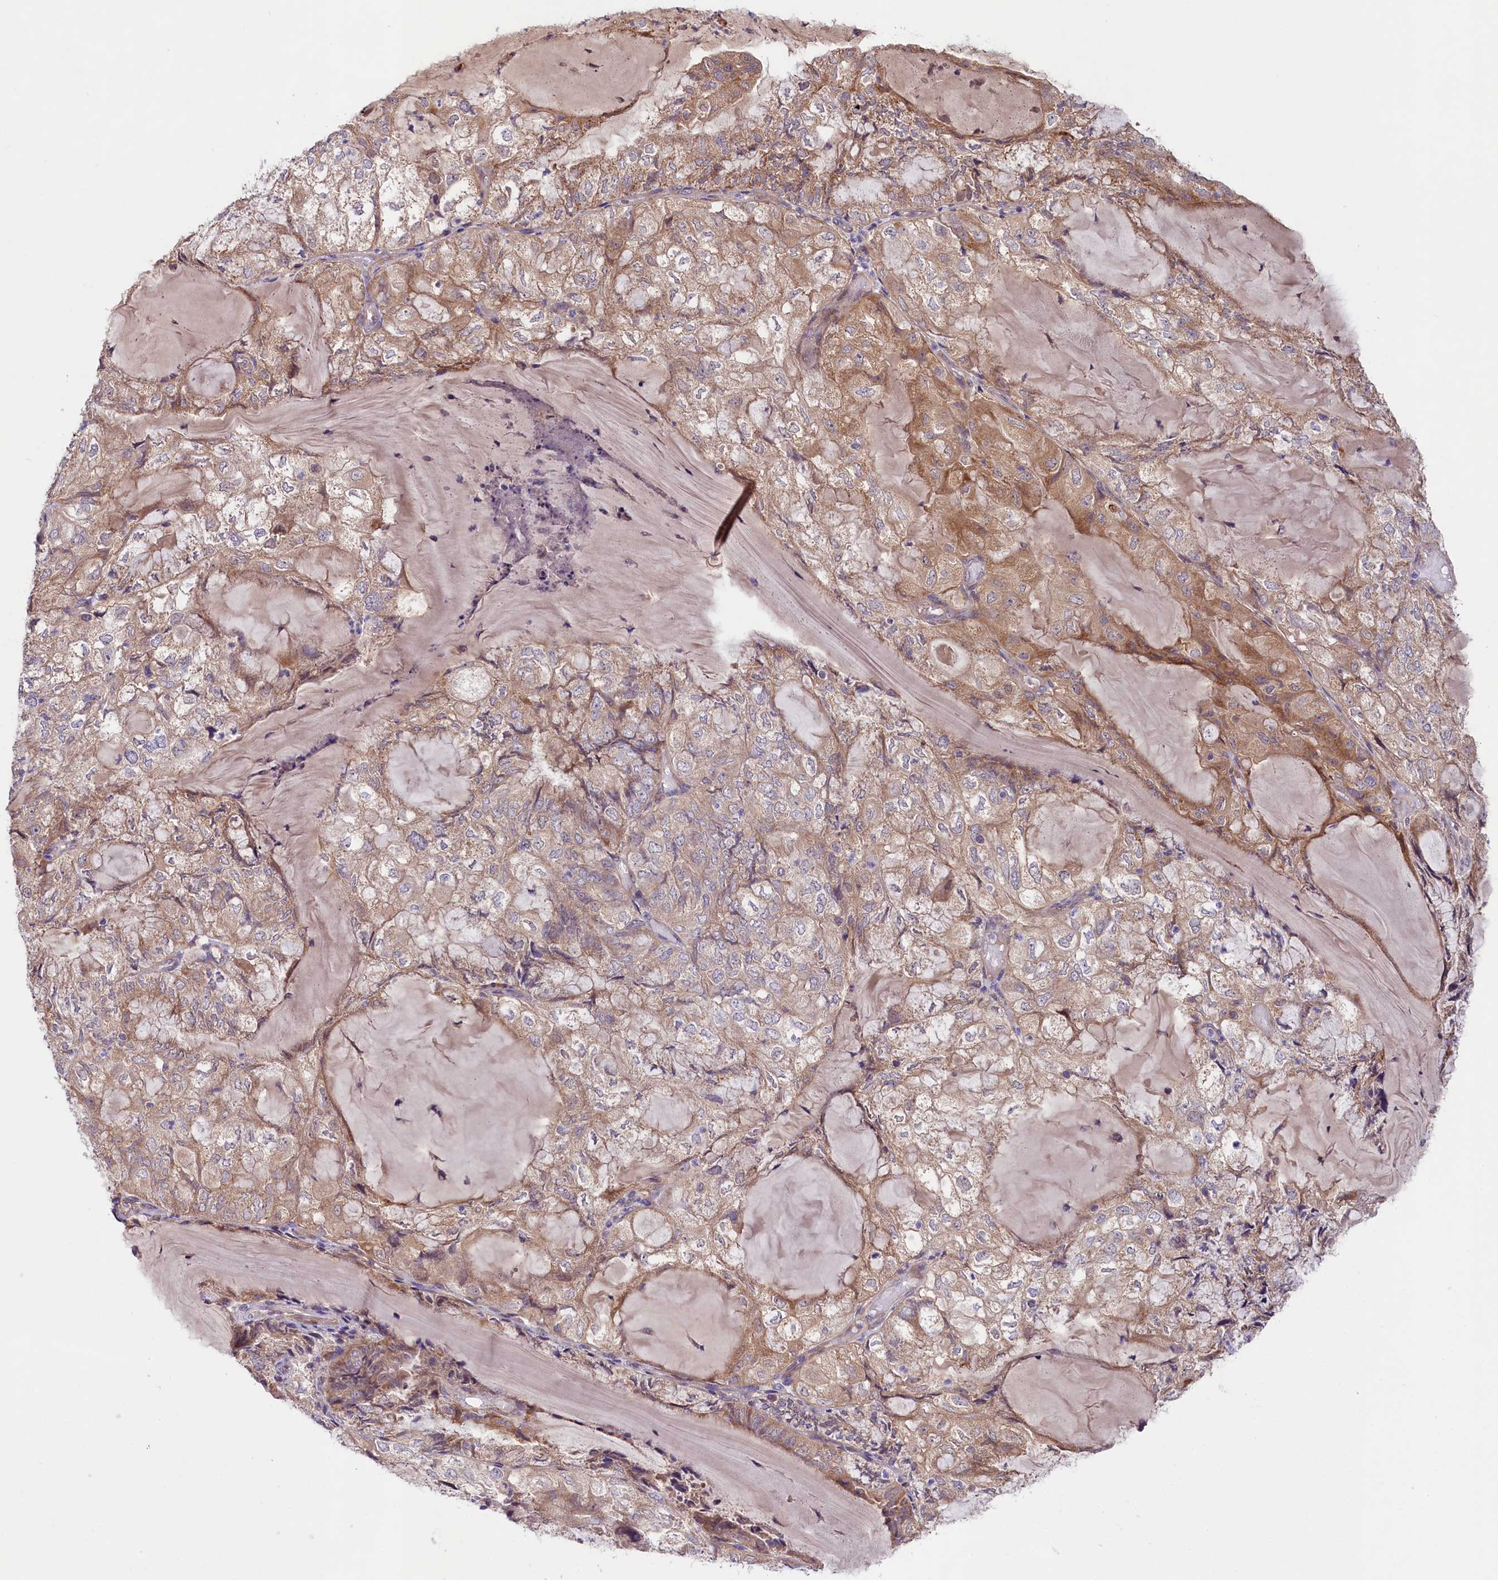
{"staining": {"intensity": "weak", "quantity": "25%-75%", "location": "cytoplasmic/membranous"}, "tissue": "endometrial cancer", "cell_type": "Tumor cells", "image_type": "cancer", "snomed": [{"axis": "morphology", "description": "Adenocarcinoma, NOS"}, {"axis": "topography", "description": "Endometrium"}], "caption": "DAB (3,3'-diaminobenzidine) immunohistochemical staining of human endometrial adenocarcinoma reveals weak cytoplasmic/membranous protein expression in about 25%-75% of tumor cells.", "gene": "COG8", "patient": {"sex": "female", "age": 81}}